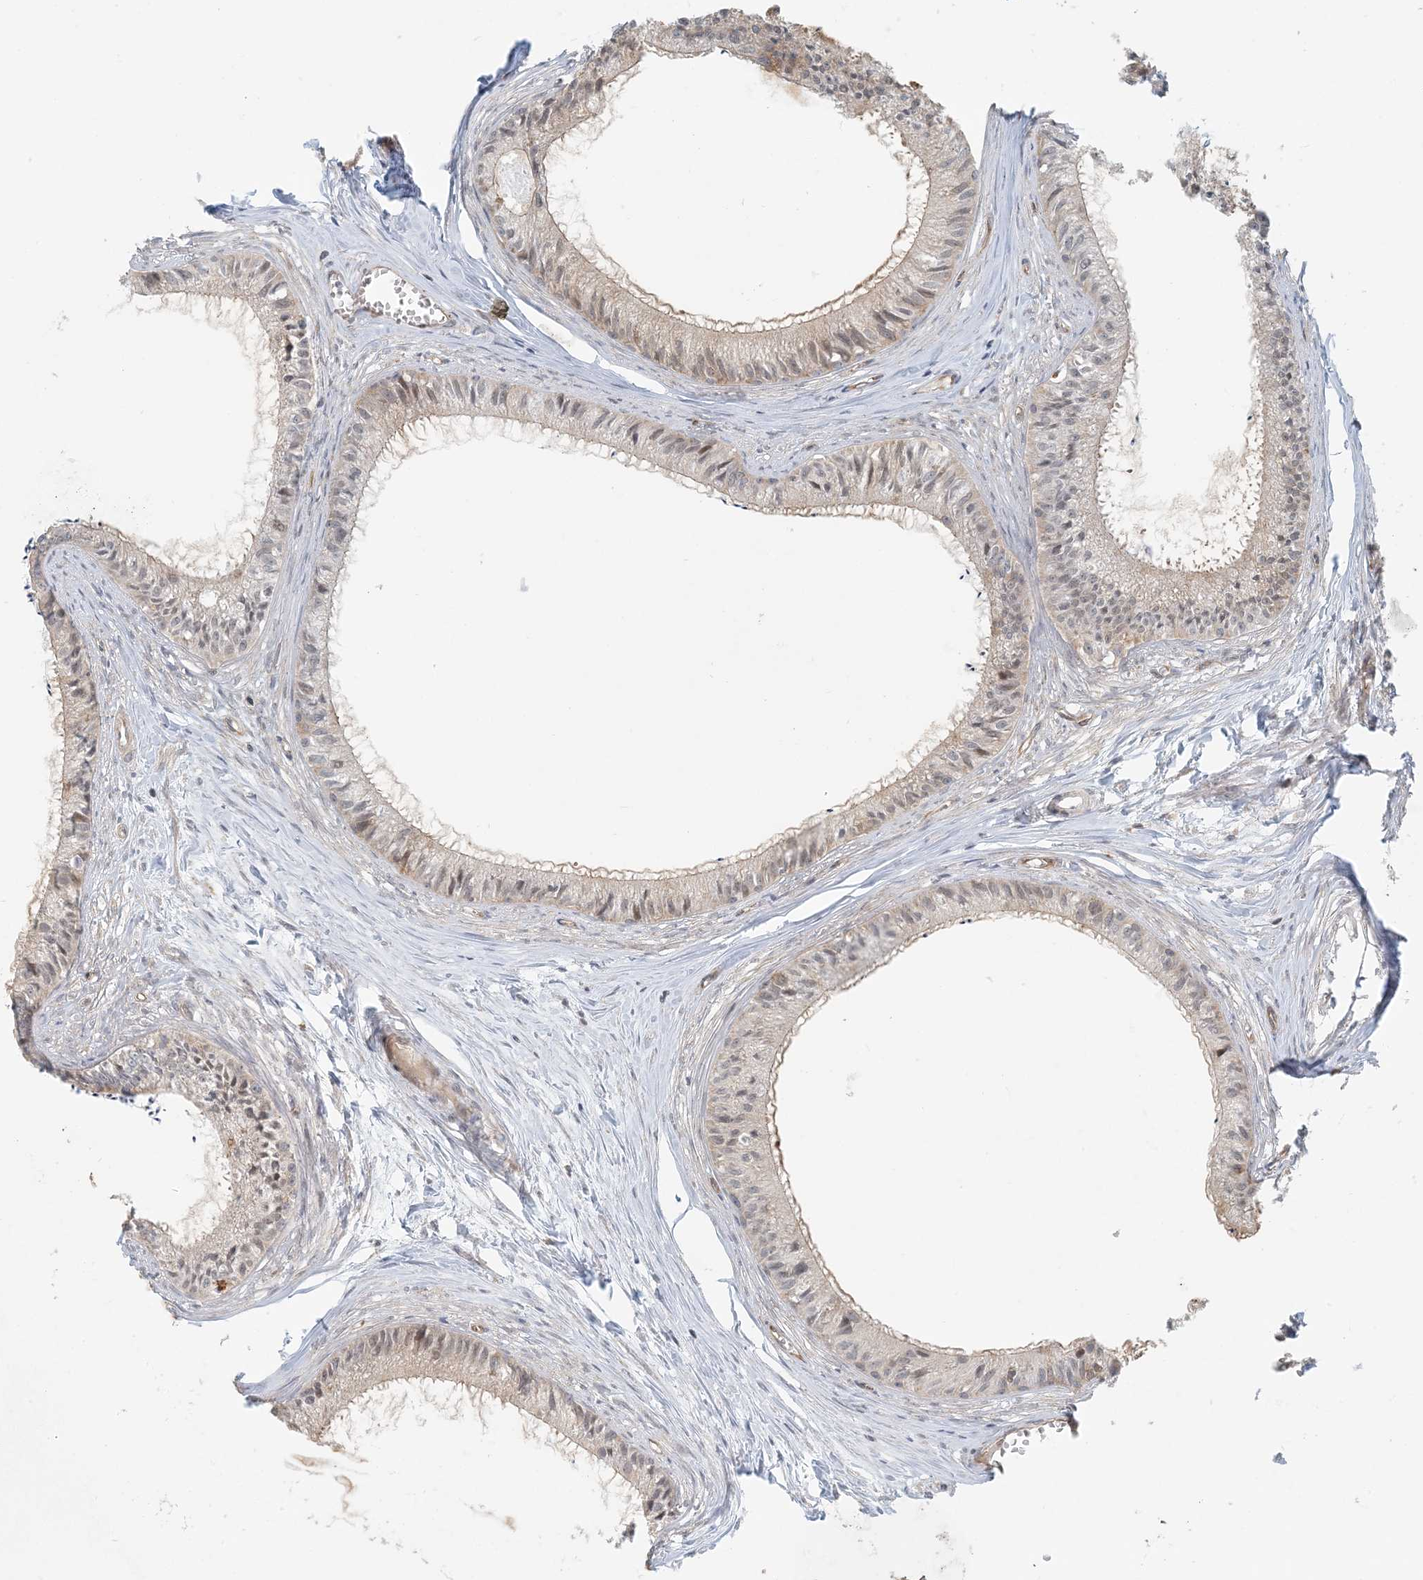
{"staining": {"intensity": "moderate", "quantity": "25%-75%", "location": "cytoplasmic/membranous,nuclear"}, "tissue": "epididymis", "cell_type": "Glandular cells", "image_type": "normal", "snomed": [{"axis": "morphology", "description": "Normal tissue, NOS"}, {"axis": "topography", "description": "Epididymis"}], "caption": "Immunohistochemistry (DAB (3,3'-diaminobenzidine)) staining of normal human epididymis exhibits moderate cytoplasmic/membranous,nuclear protein expression in approximately 25%-75% of glandular cells.", "gene": "OBI1", "patient": {"sex": "male", "age": 36}}